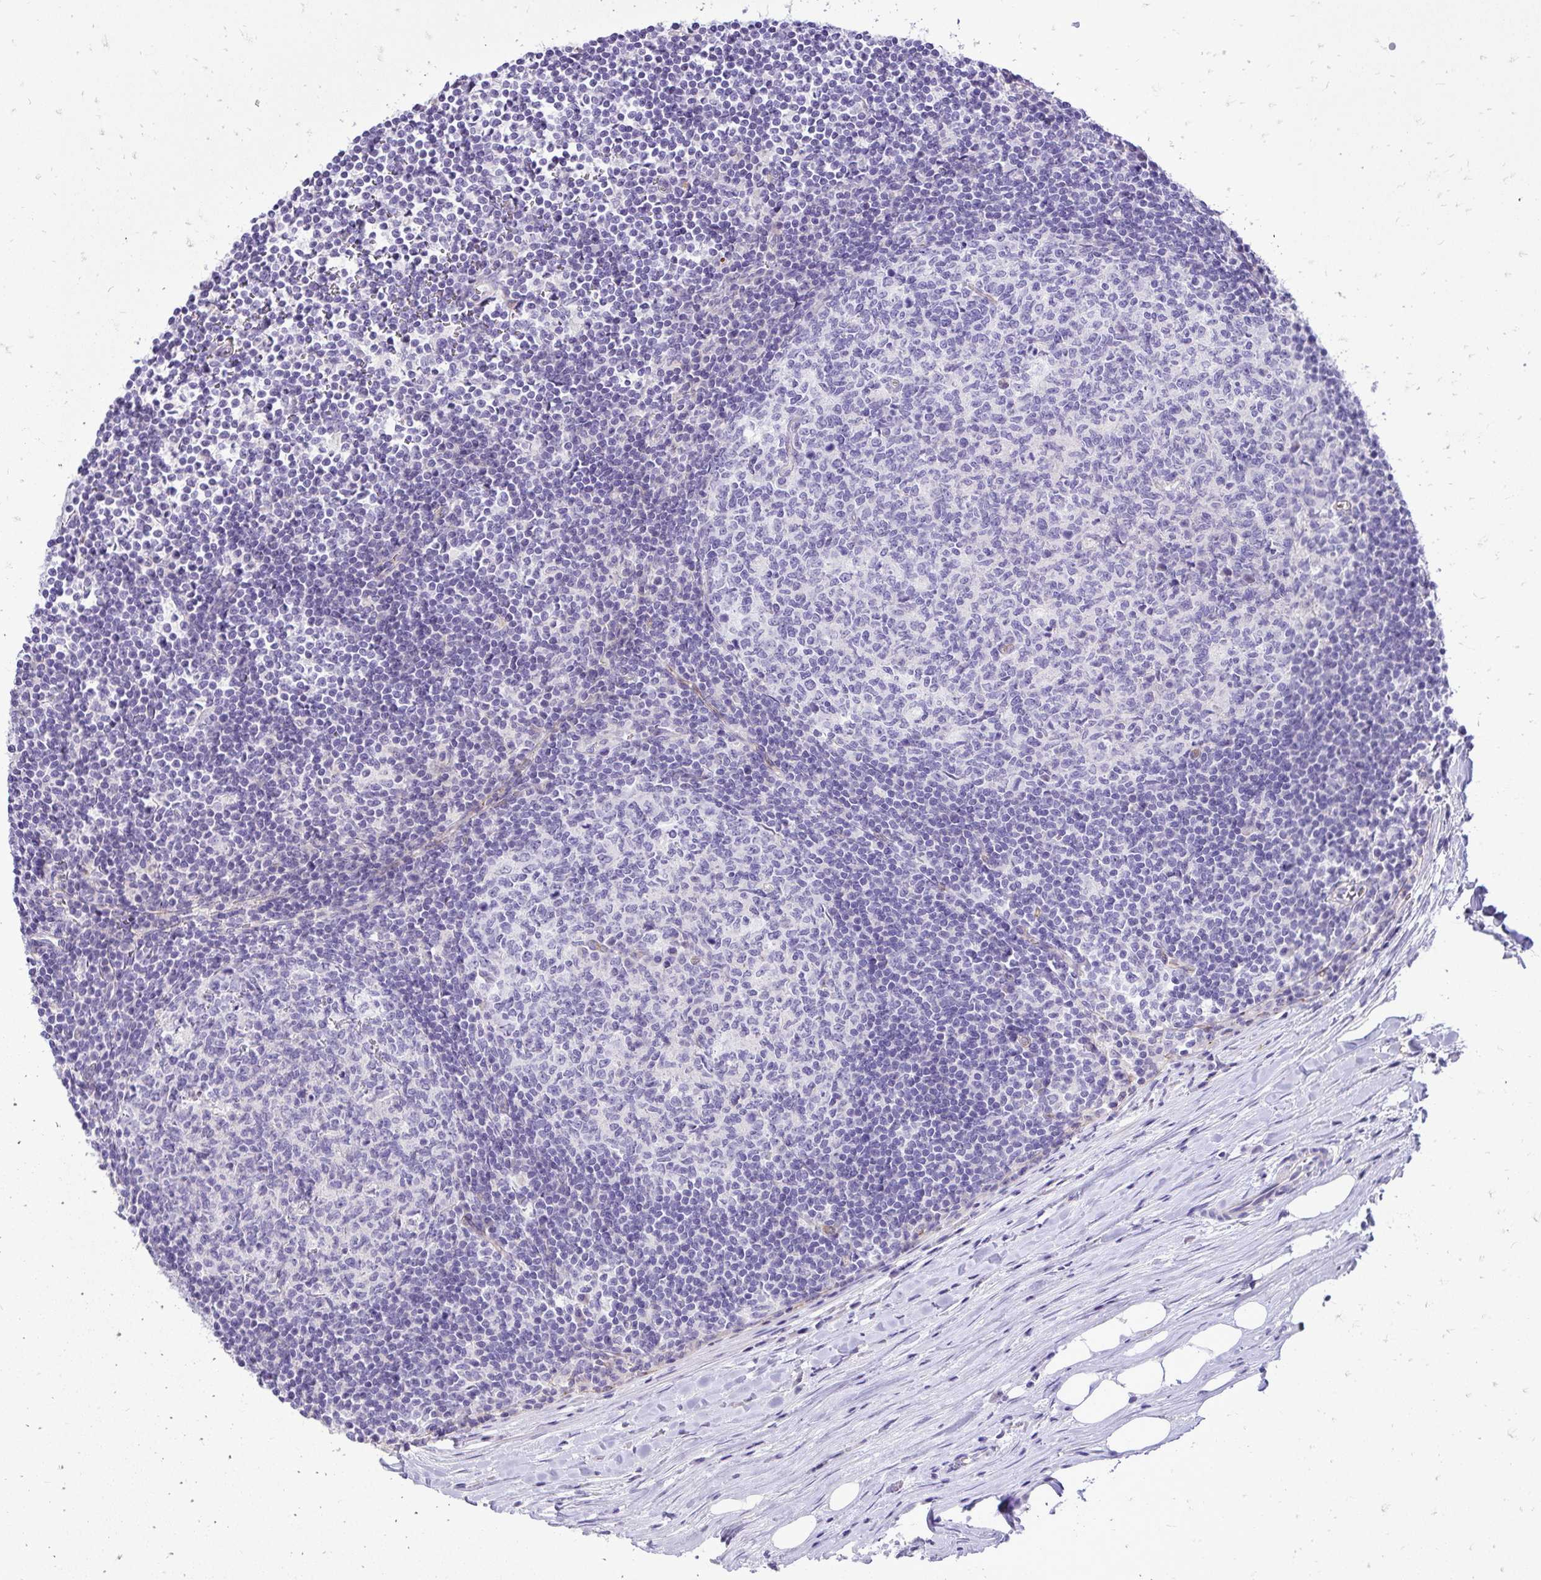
{"staining": {"intensity": "negative", "quantity": "none", "location": "none"}, "tissue": "lymph node", "cell_type": "Germinal center cells", "image_type": "normal", "snomed": [{"axis": "morphology", "description": "Normal tissue, NOS"}, {"axis": "topography", "description": "Lymph node"}], "caption": "Histopathology image shows no significant protein positivity in germinal center cells of benign lymph node. (Brightfield microscopy of DAB immunohistochemistry at high magnification).", "gene": "PELI3", "patient": {"sex": "male", "age": 67}}